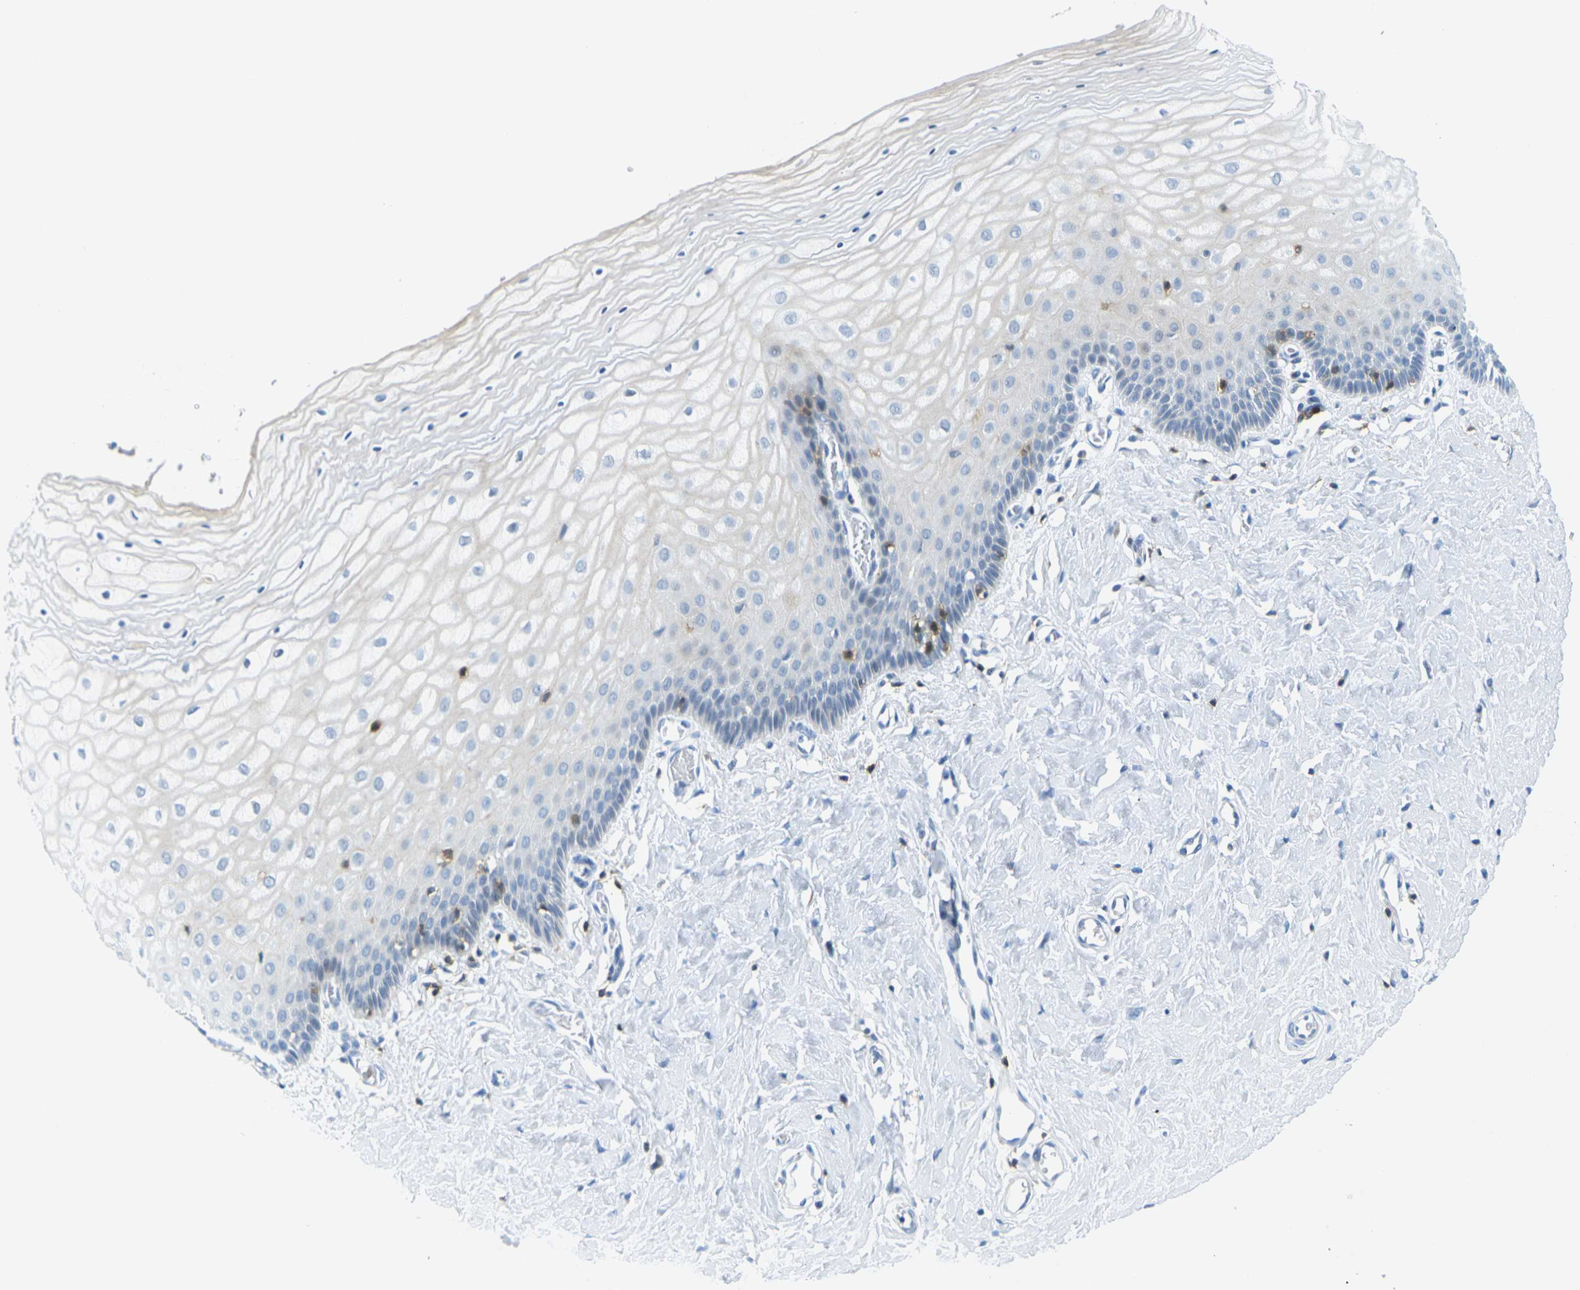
{"staining": {"intensity": "strong", "quantity": "<25%", "location": "cytoplasmic/membranous"}, "tissue": "cervix", "cell_type": "Glandular cells", "image_type": "normal", "snomed": [{"axis": "morphology", "description": "Normal tissue, NOS"}, {"axis": "topography", "description": "Cervix"}], "caption": "Strong cytoplasmic/membranous staining for a protein is appreciated in approximately <25% of glandular cells of benign cervix using immunohistochemistry (IHC).", "gene": "CD3D", "patient": {"sex": "female", "age": 55}}